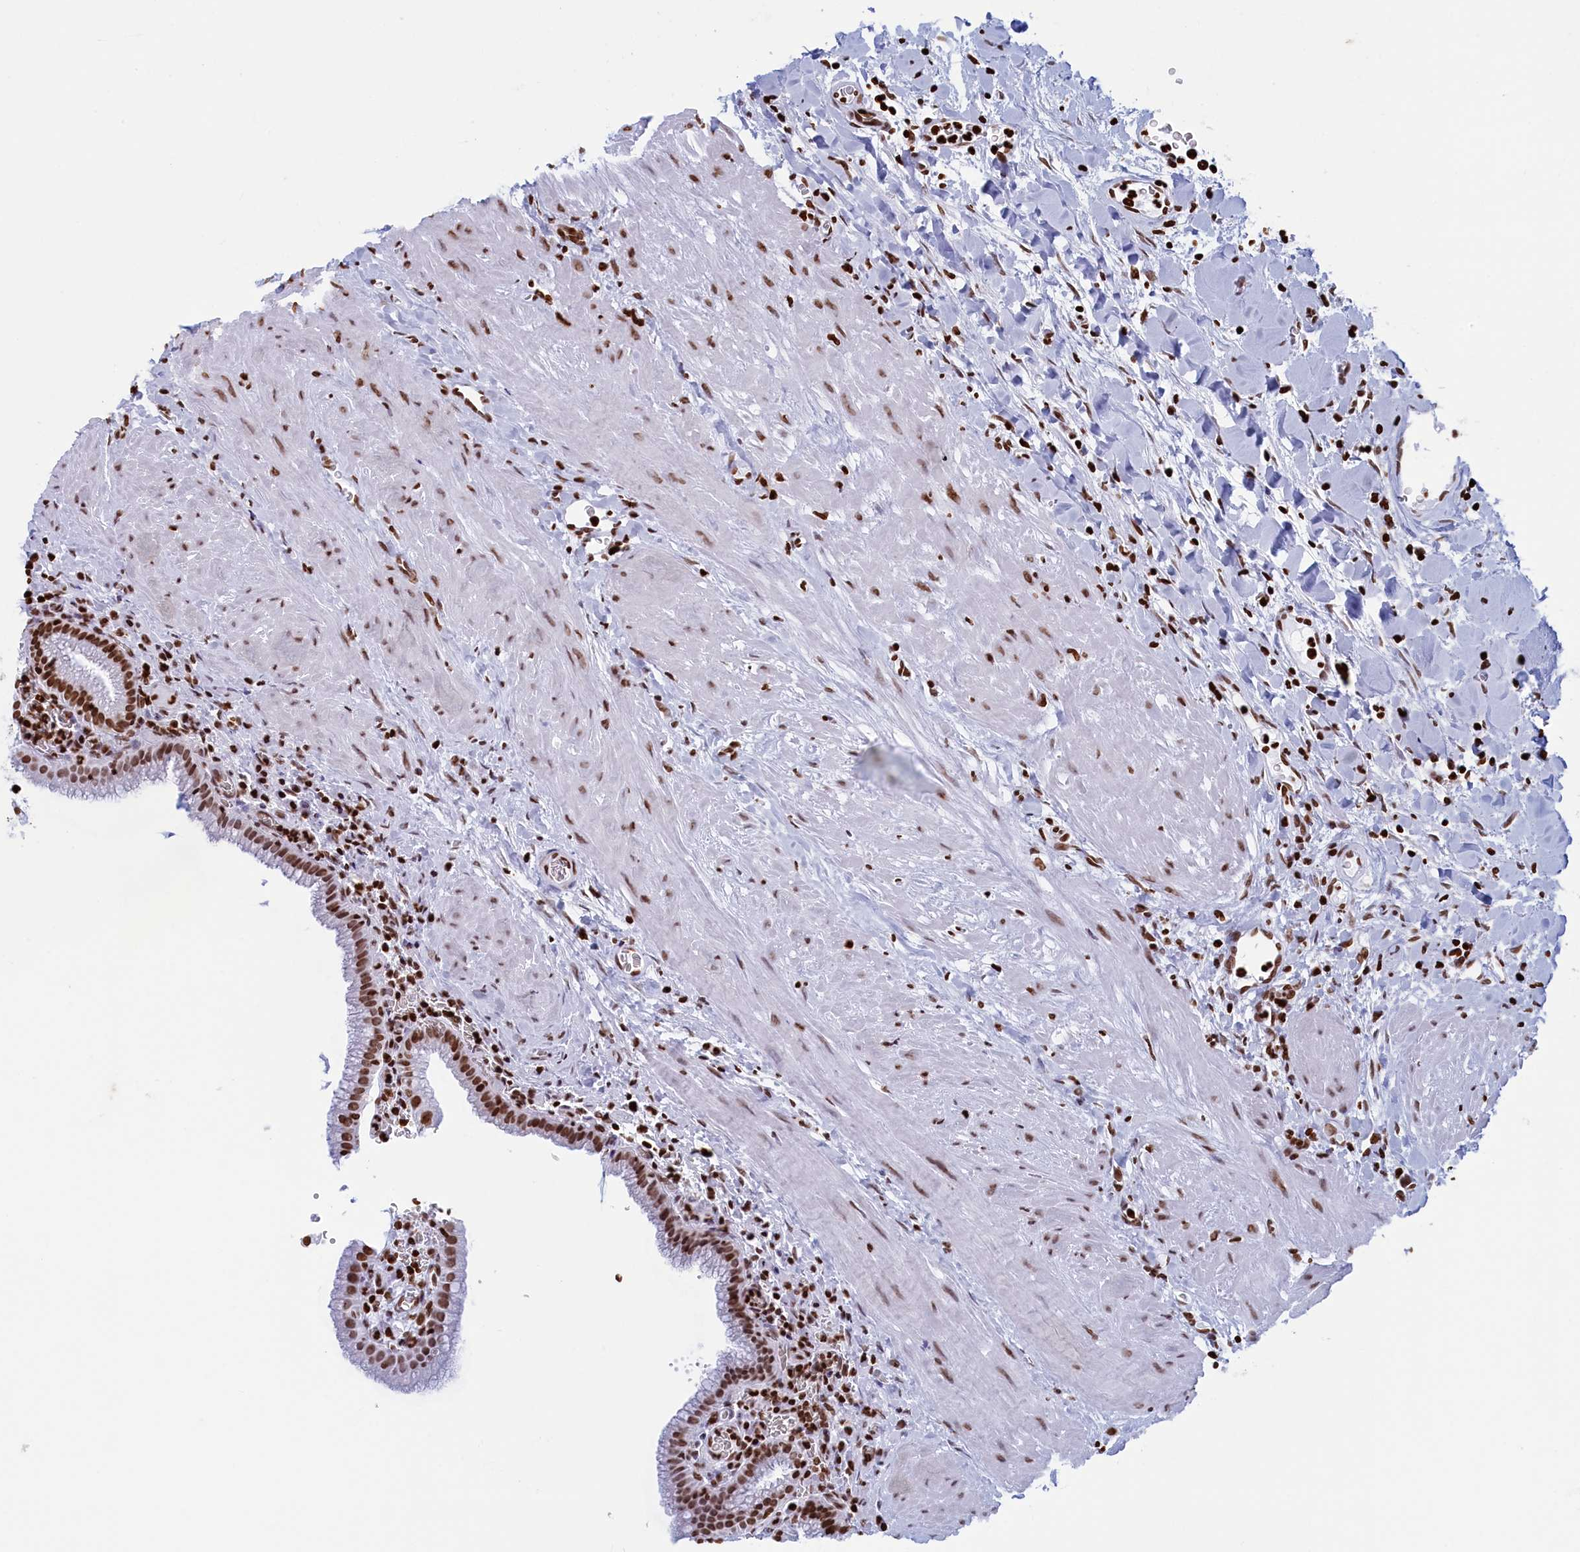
{"staining": {"intensity": "strong", "quantity": ">75%", "location": "nuclear"}, "tissue": "gallbladder", "cell_type": "Glandular cells", "image_type": "normal", "snomed": [{"axis": "morphology", "description": "Normal tissue, NOS"}, {"axis": "topography", "description": "Gallbladder"}], "caption": "IHC of normal gallbladder exhibits high levels of strong nuclear staining in about >75% of glandular cells.", "gene": "APOBEC3A", "patient": {"sex": "male", "age": 78}}